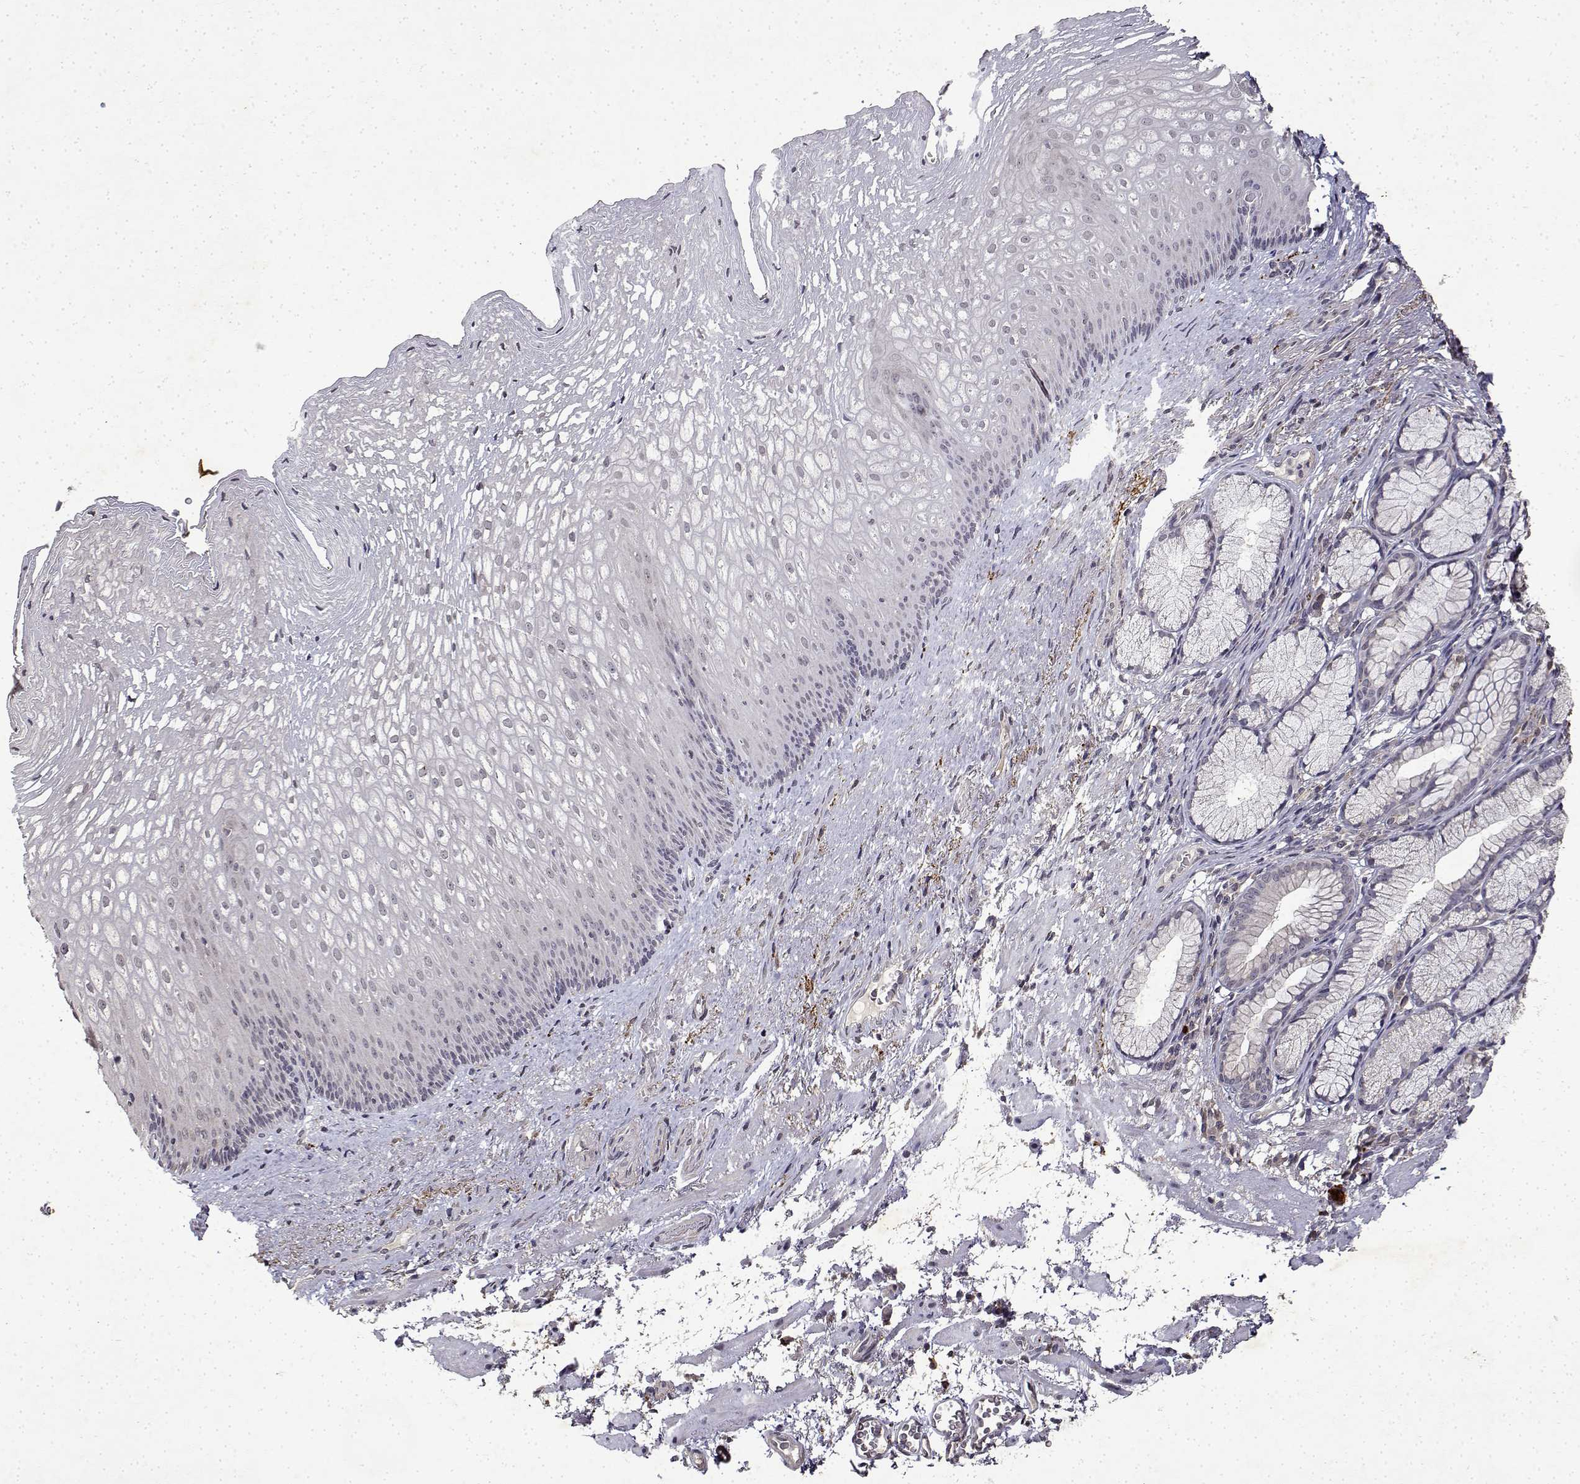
{"staining": {"intensity": "negative", "quantity": "none", "location": "none"}, "tissue": "esophagus", "cell_type": "Squamous epithelial cells", "image_type": "normal", "snomed": [{"axis": "morphology", "description": "Normal tissue, NOS"}, {"axis": "topography", "description": "Esophagus"}], "caption": "This is a histopathology image of IHC staining of benign esophagus, which shows no expression in squamous epithelial cells.", "gene": "BDNF", "patient": {"sex": "male", "age": 76}}